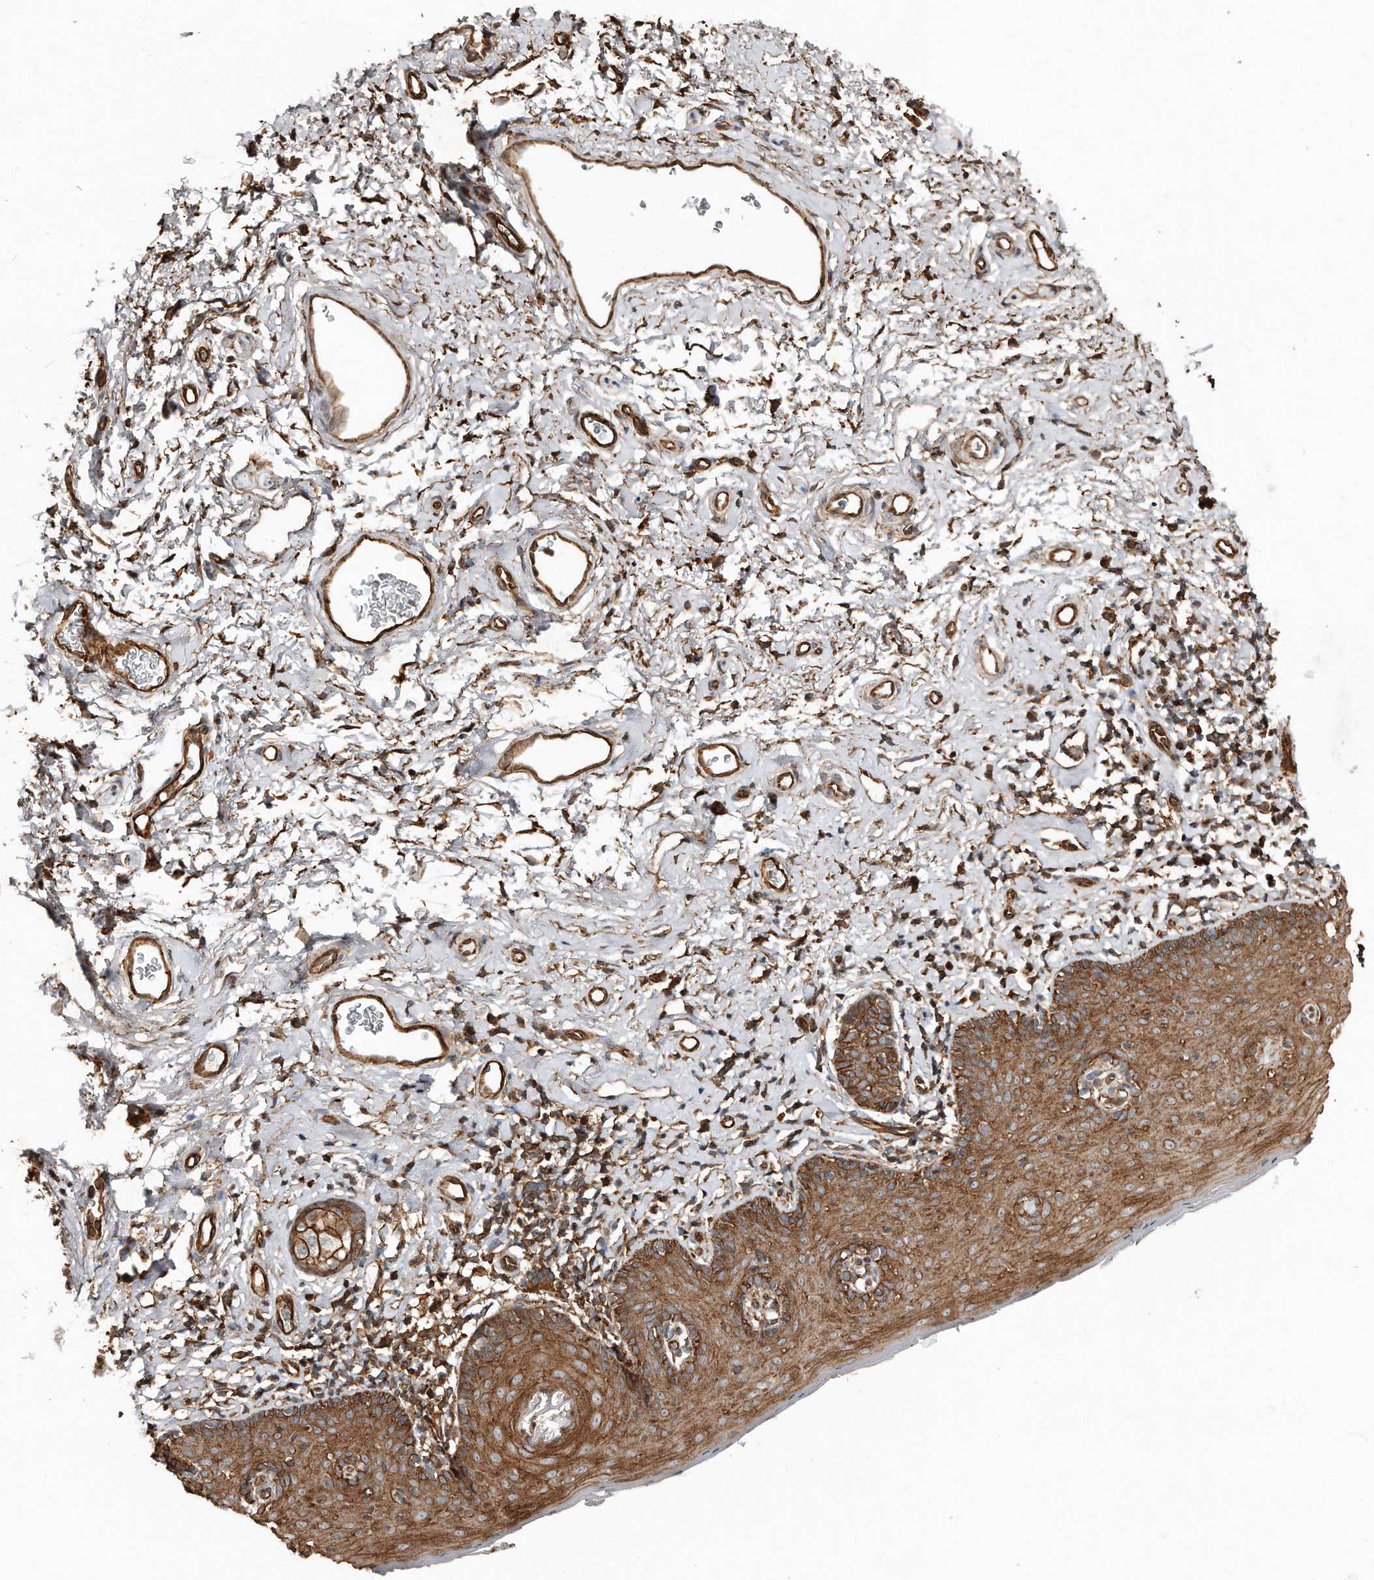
{"staining": {"intensity": "strong", "quantity": ">75%", "location": "cytoplasmic/membranous"}, "tissue": "skin", "cell_type": "Epidermal cells", "image_type": "normal", "snomed": [{"axis": "morphology", "description": "Normal tissue, NOS"}, {"axis": "topography", "description": "Vulva"}], "caption": "Brown immunohistochemical staining in benign human skin reveals strong cytoplasmic/membranous expression in about >75% of epidermal cells.", "gene": "SNAP47", "patient": {"sex": "female", "age": 66}}